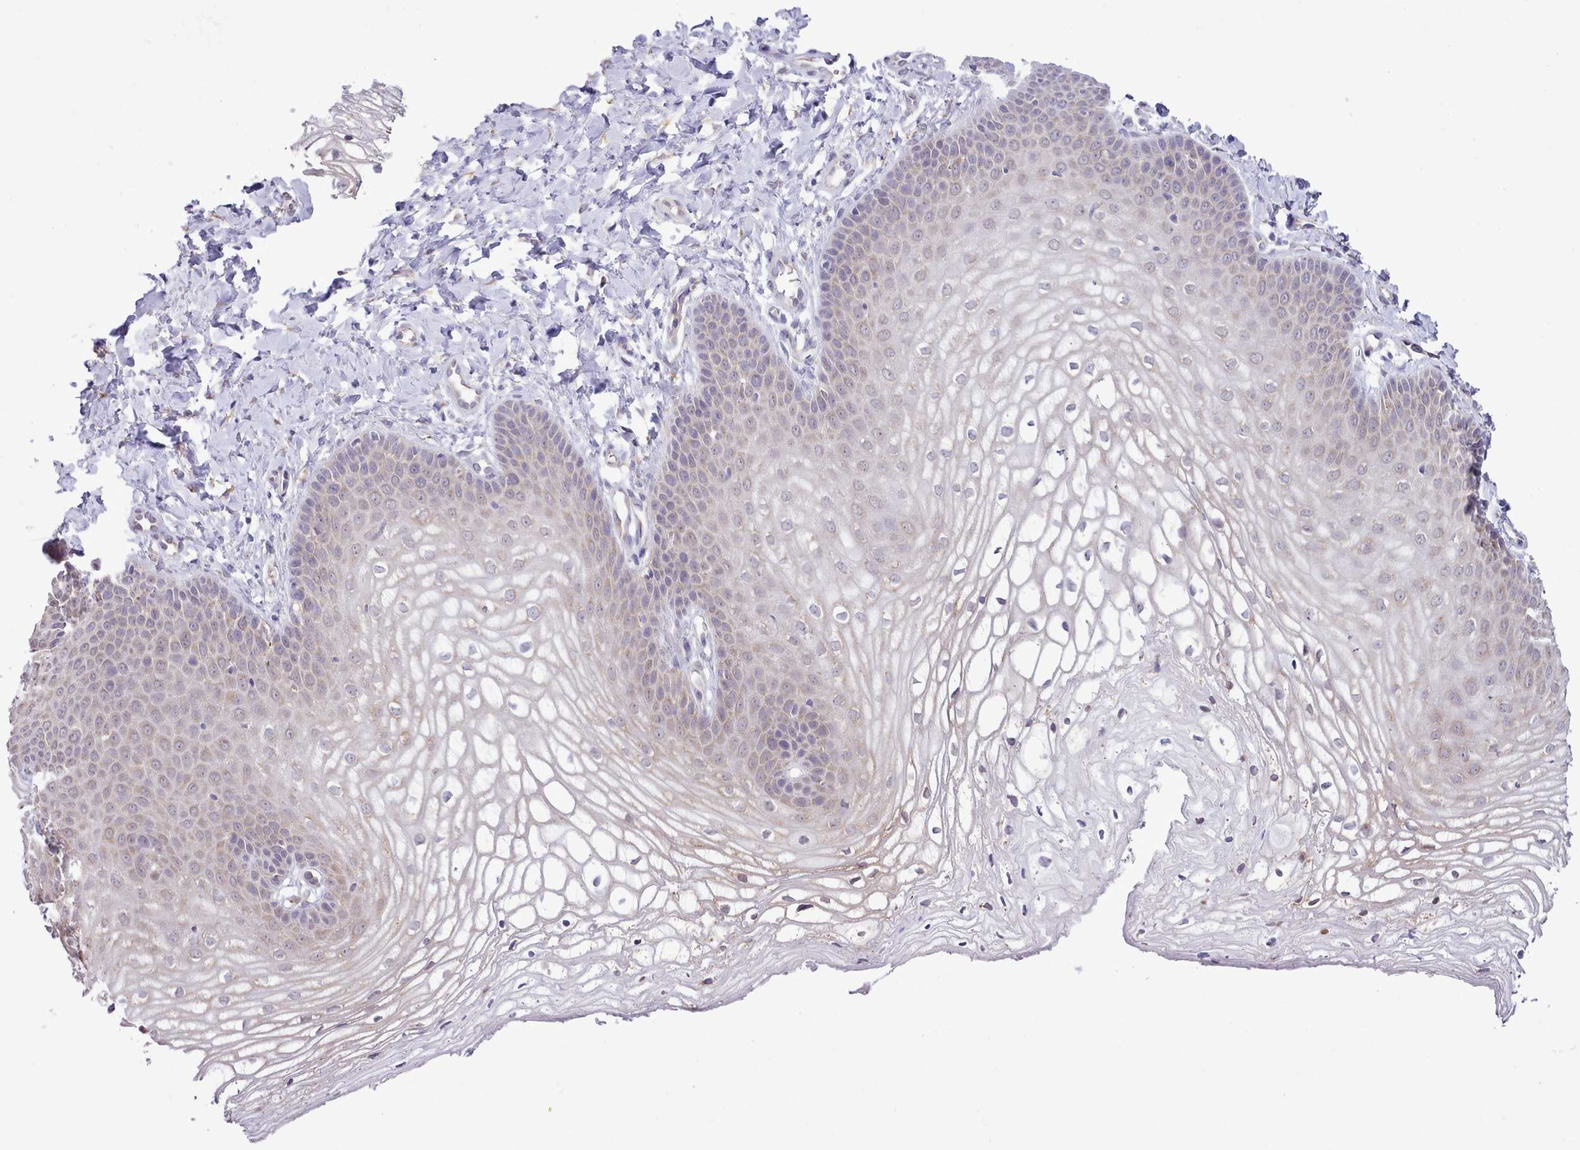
{"staining": {"intensity": "moderate", "quantity": "<25%", "location": "cytoplasmic/membranous"}, "tissue": "vagina", "cell_type": "Squamous epithelial cells", "image_type": "normal", "snomed": [{"axis": "morphology", "description": "Normal tissue, NOS"}, {"axis": "topography", "description": "Vagina"}], "caption": "A brown stain highlights moderate cytoplasmic/membranous staining of a protein in squamous epithelial cells of benign vagina. The protein of interest is shown in brown color, while the nuclei are stained blue.", "gene": "SEC61B", "patient": {"sex": "female", "age": 68}}